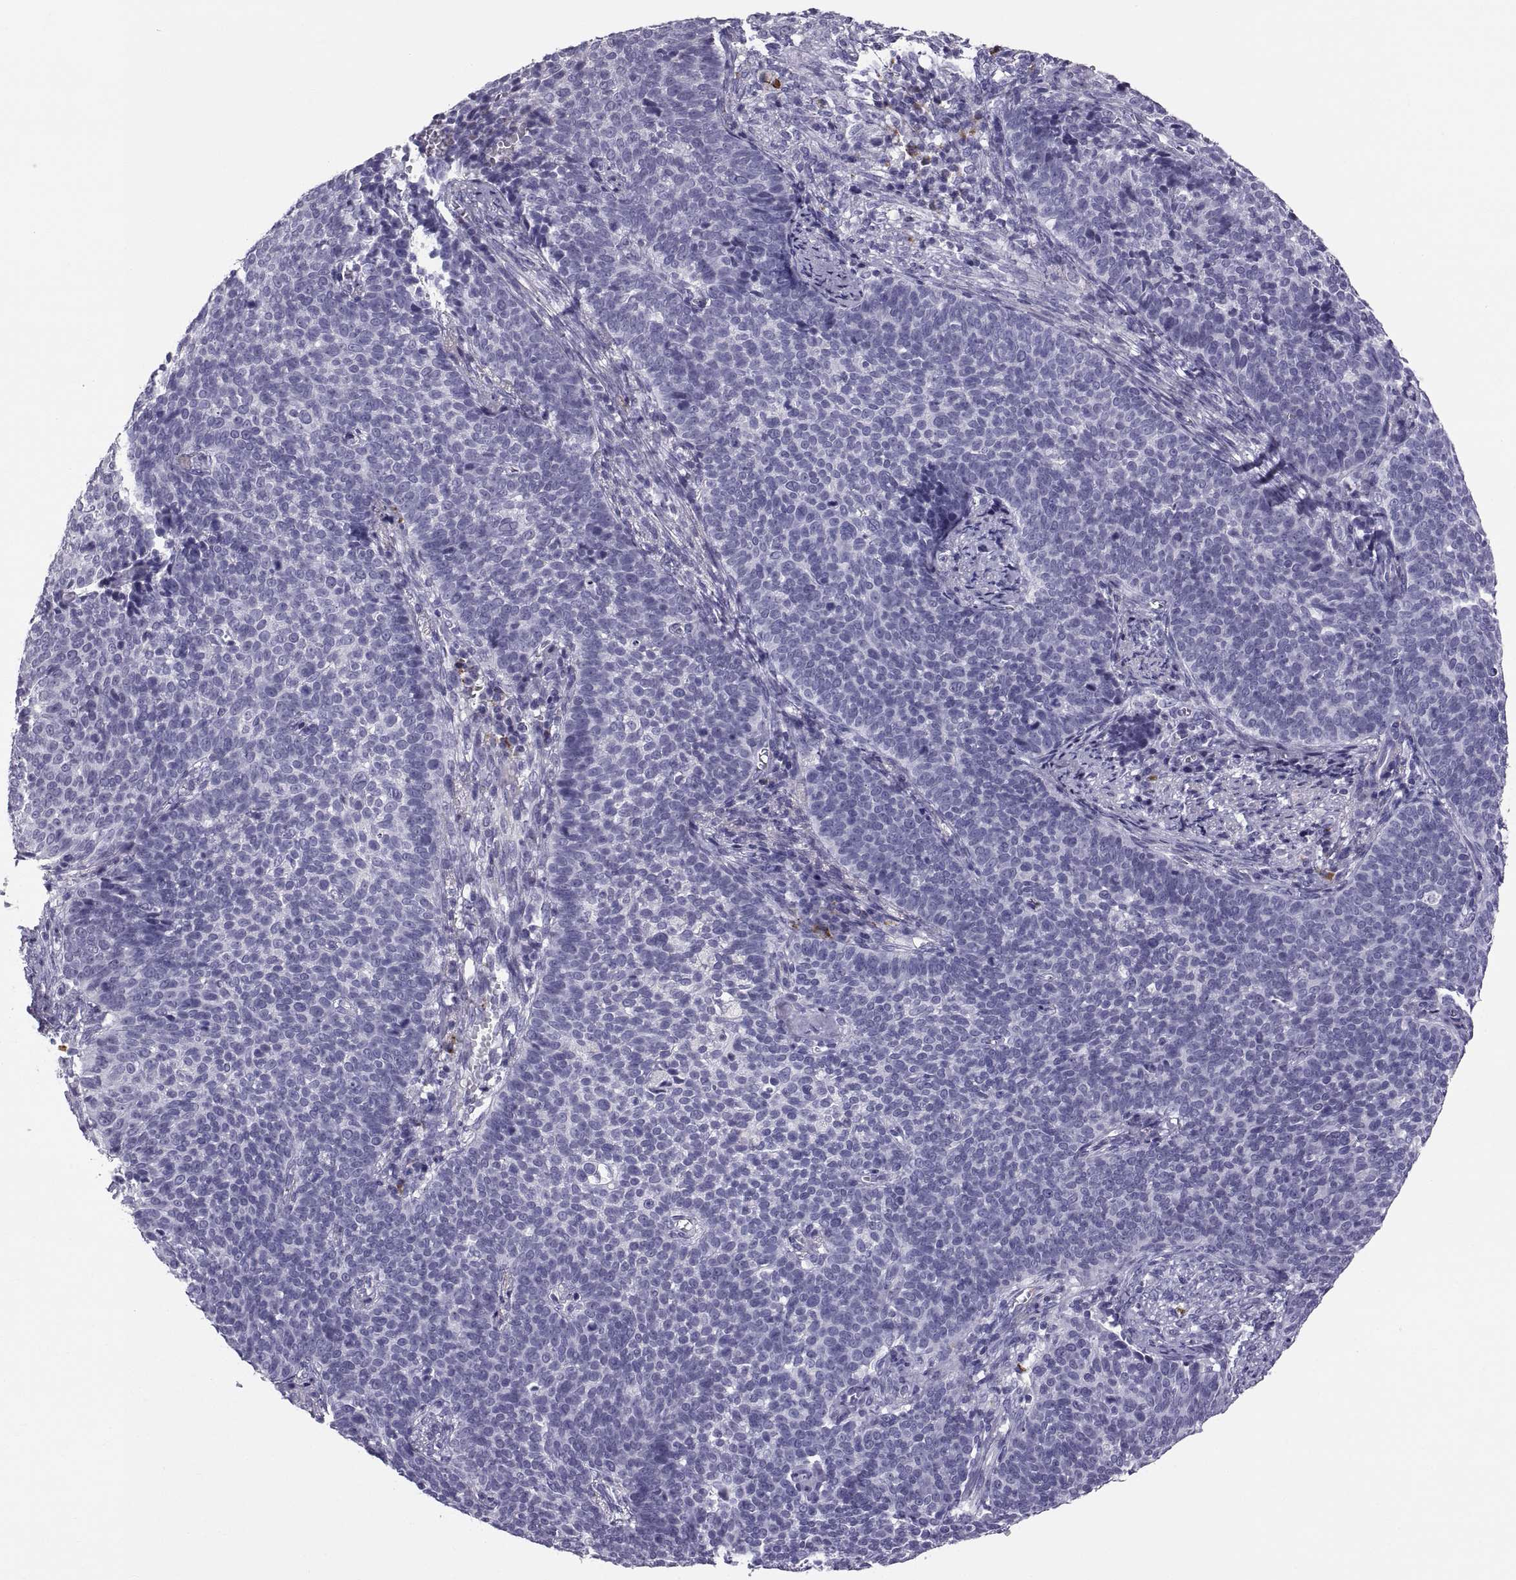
{"staining": {"intensity": "negative", "quantity": "none", "location": "none"}, "tissue": "cervical cancer", "cell_type": "Tumor cells", "image_type": "cancer", "snomed": [{"axis": "morphology", "description": "Squamous cell carcinoma, NOS"}, {"axis": "topography", "description": "Cervix"}], "caption": "An immunohistochemistry image of squamous cell carcinoma (cervical) is shown. There is no staining in tumor cells of squamous cell carcinoma (cervical).", "gene": "CT47A10", "patient": {"sex": "female", "age": 39}}